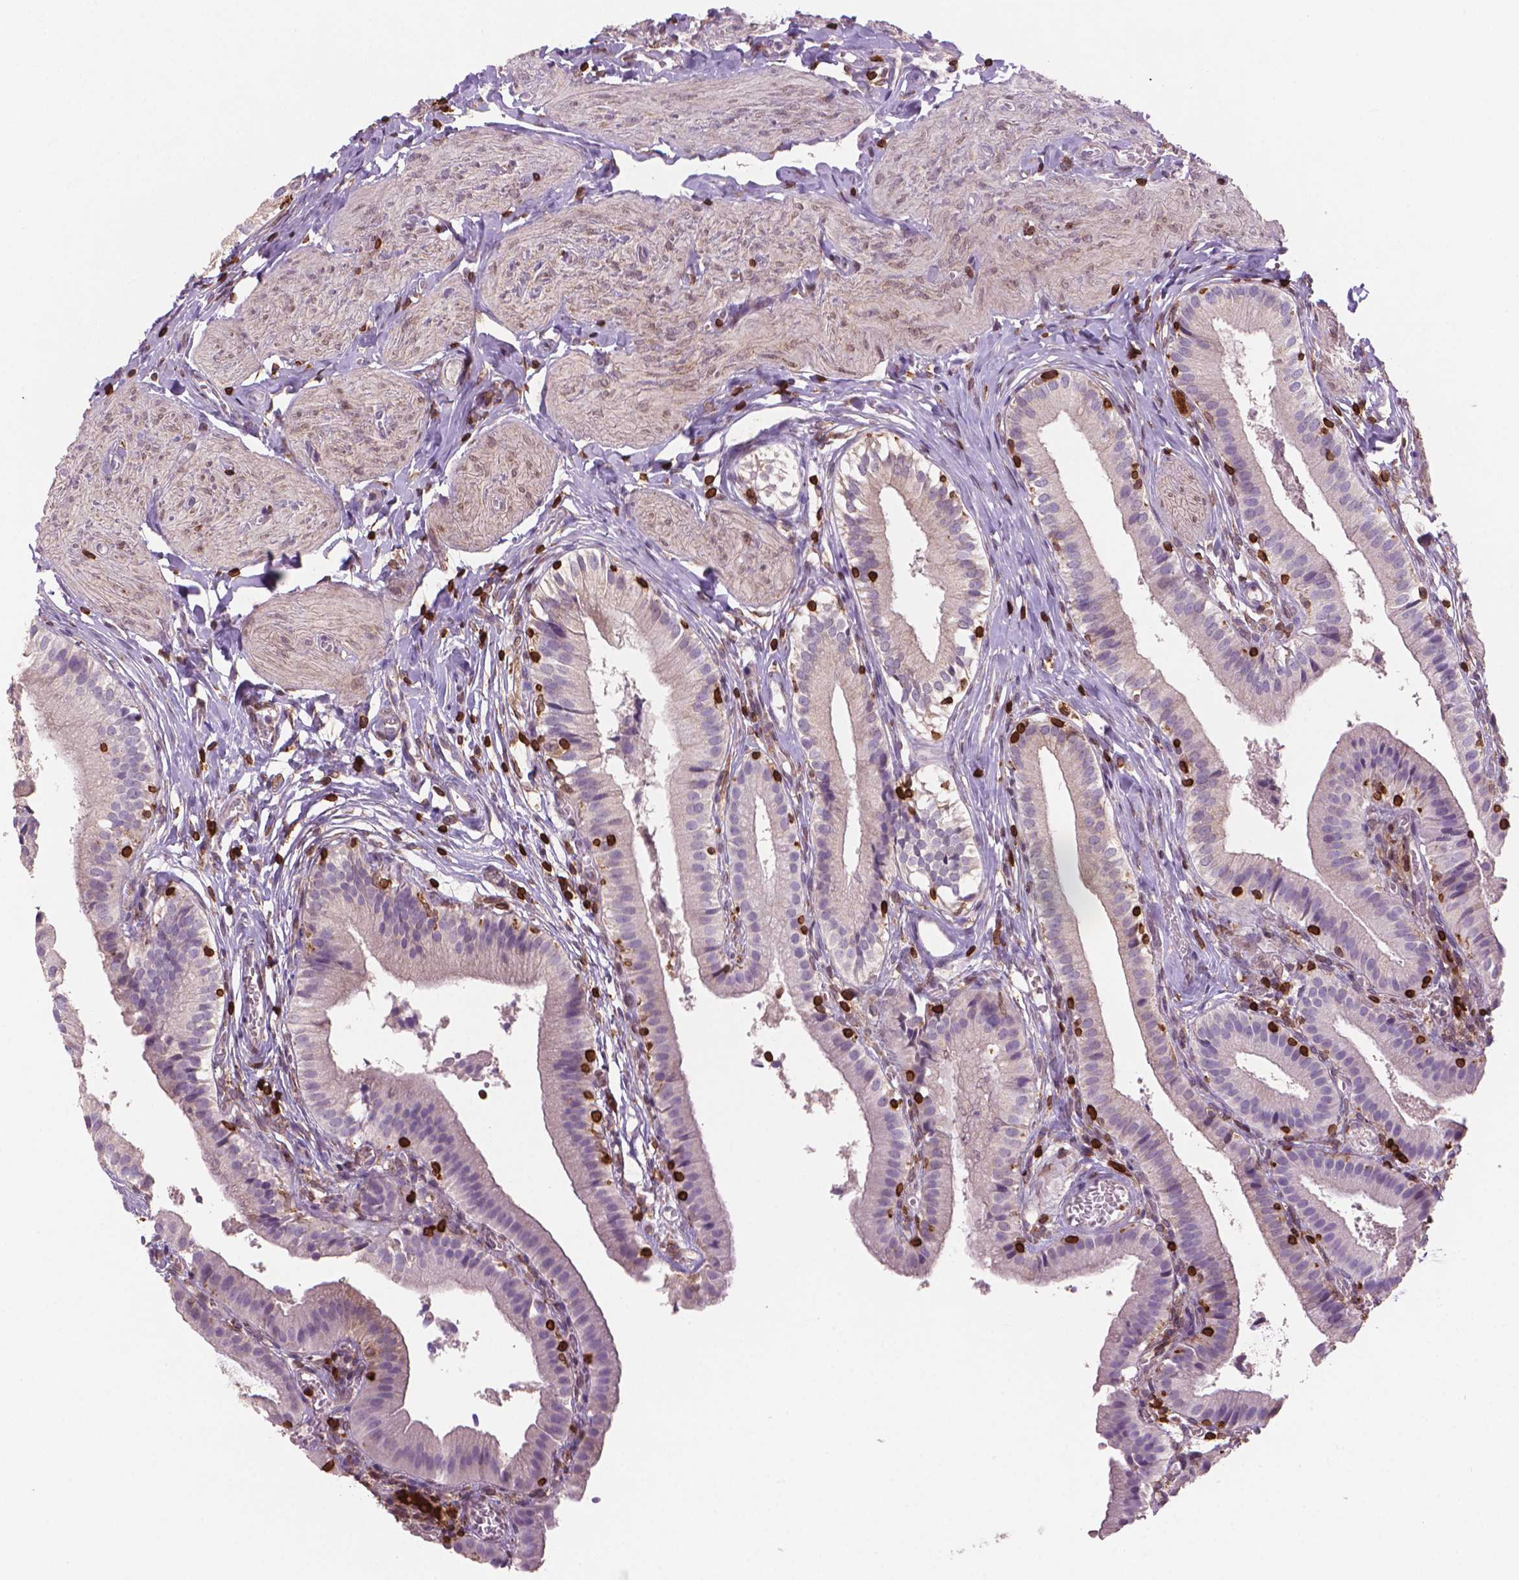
{"staining": {"intensity": "moderate", "quantity": "<25%", "location": "cytoplasmic/membranous"}, "tissue": "gallbladder", "cell_type": "Glandular cells", "image_type": "normal", "snomed": [{"axis": "morphology", "description": "Normal tissue, NOS"}, {"axis": "topography", "description": "Gallbladder"}], "caption": "The micrograph reveals a brown stain indicating the presence of a protein in the cytoplasmic/membranous of glandular cells in gallbladder.", "gene": "BCL2", "patient": {"sex": "female", "age": 47}}